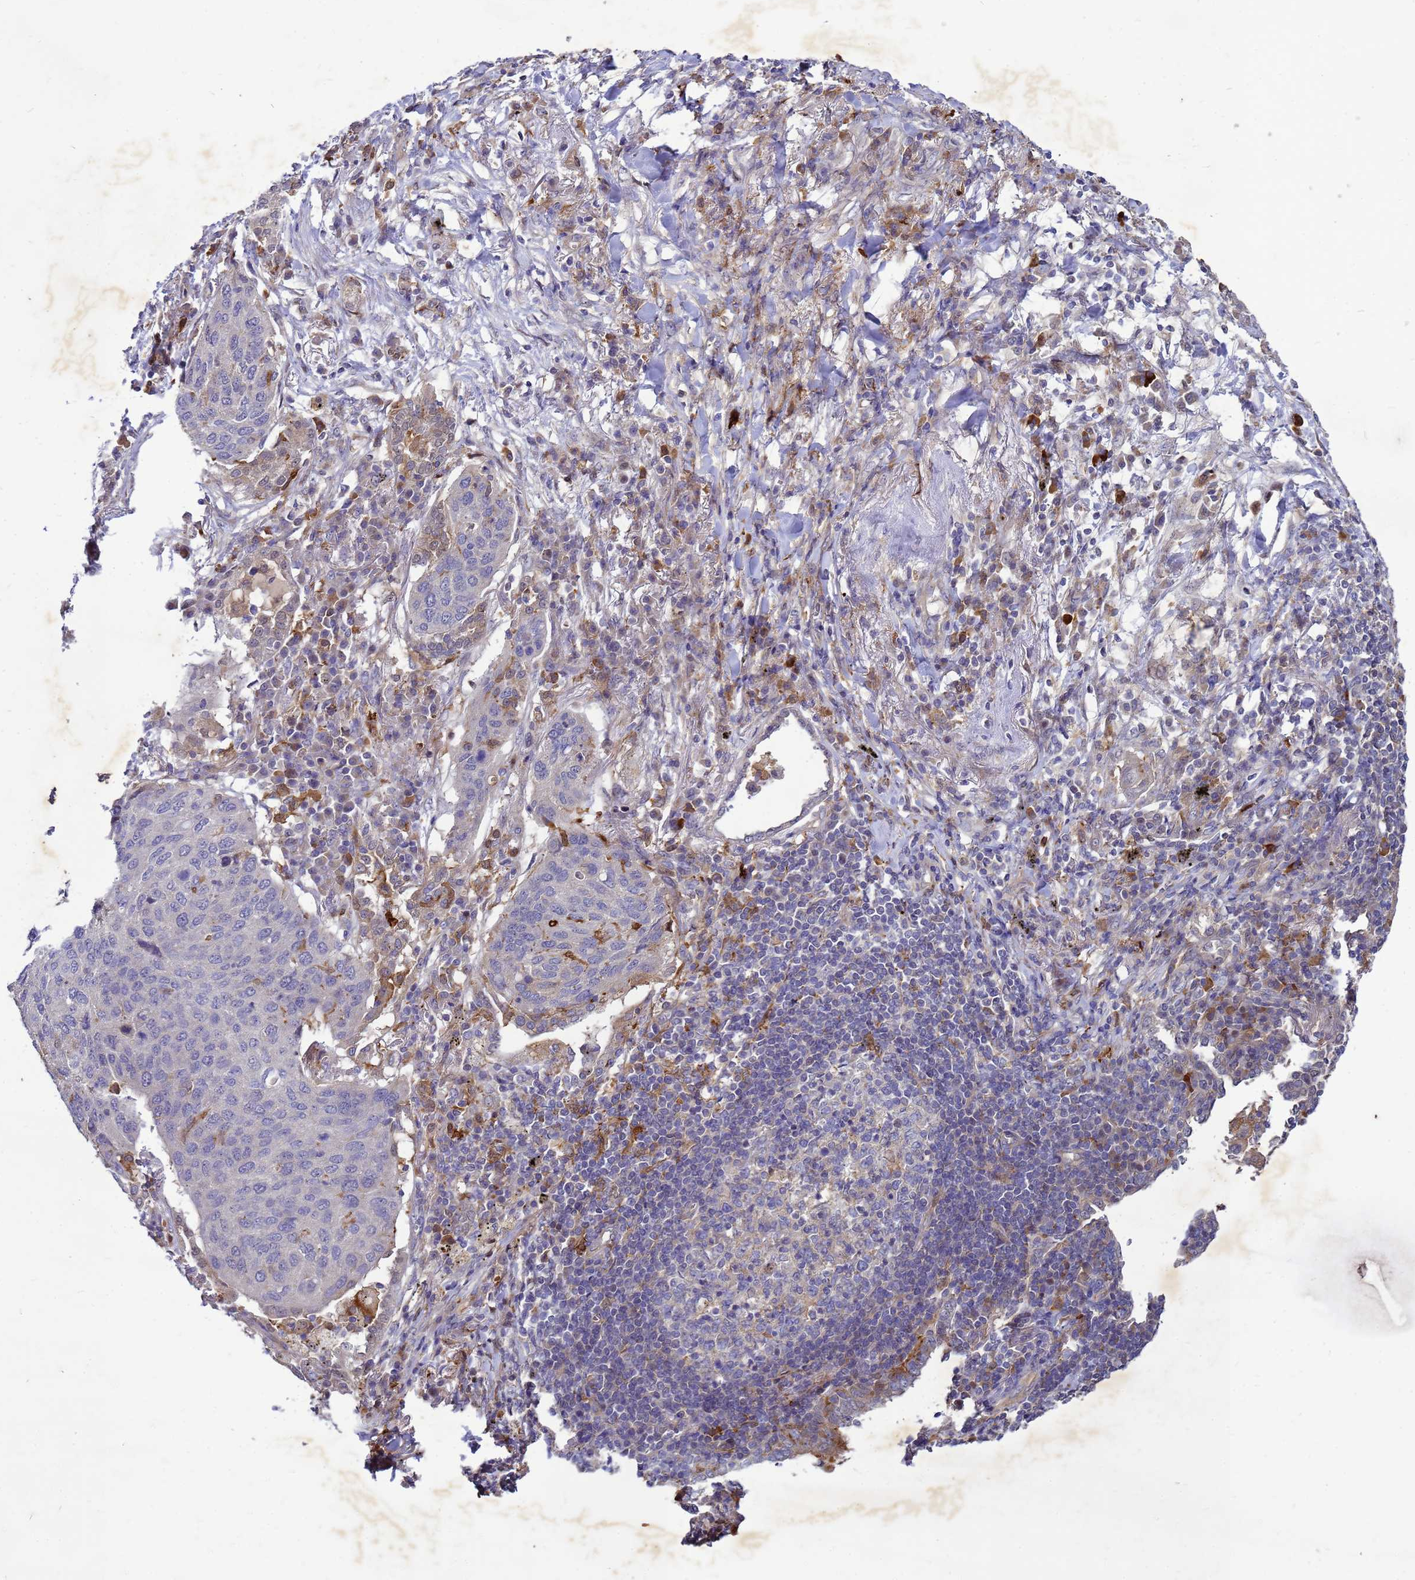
{"staining": {"intensity": "negative", "quantity": "none", "location": "none"}, "tissue": "lung cancer", "cell_type": "Tumor cells", "image_type": "cancer", "snomed": [{"axis": "morphology", "description": "Squamous cell carcinoma, NOS"}, {"axis": "topography", "description": "Lung"}], "caption": "IHC of lung cancer reveals no staining in tumor cells. (DAB (3,3'-diaminobenzidine) immunohistochemistry with hematoxylin counter stain).", "gene": "RNF215", "patient": {"sex": "female", "age": 63}}